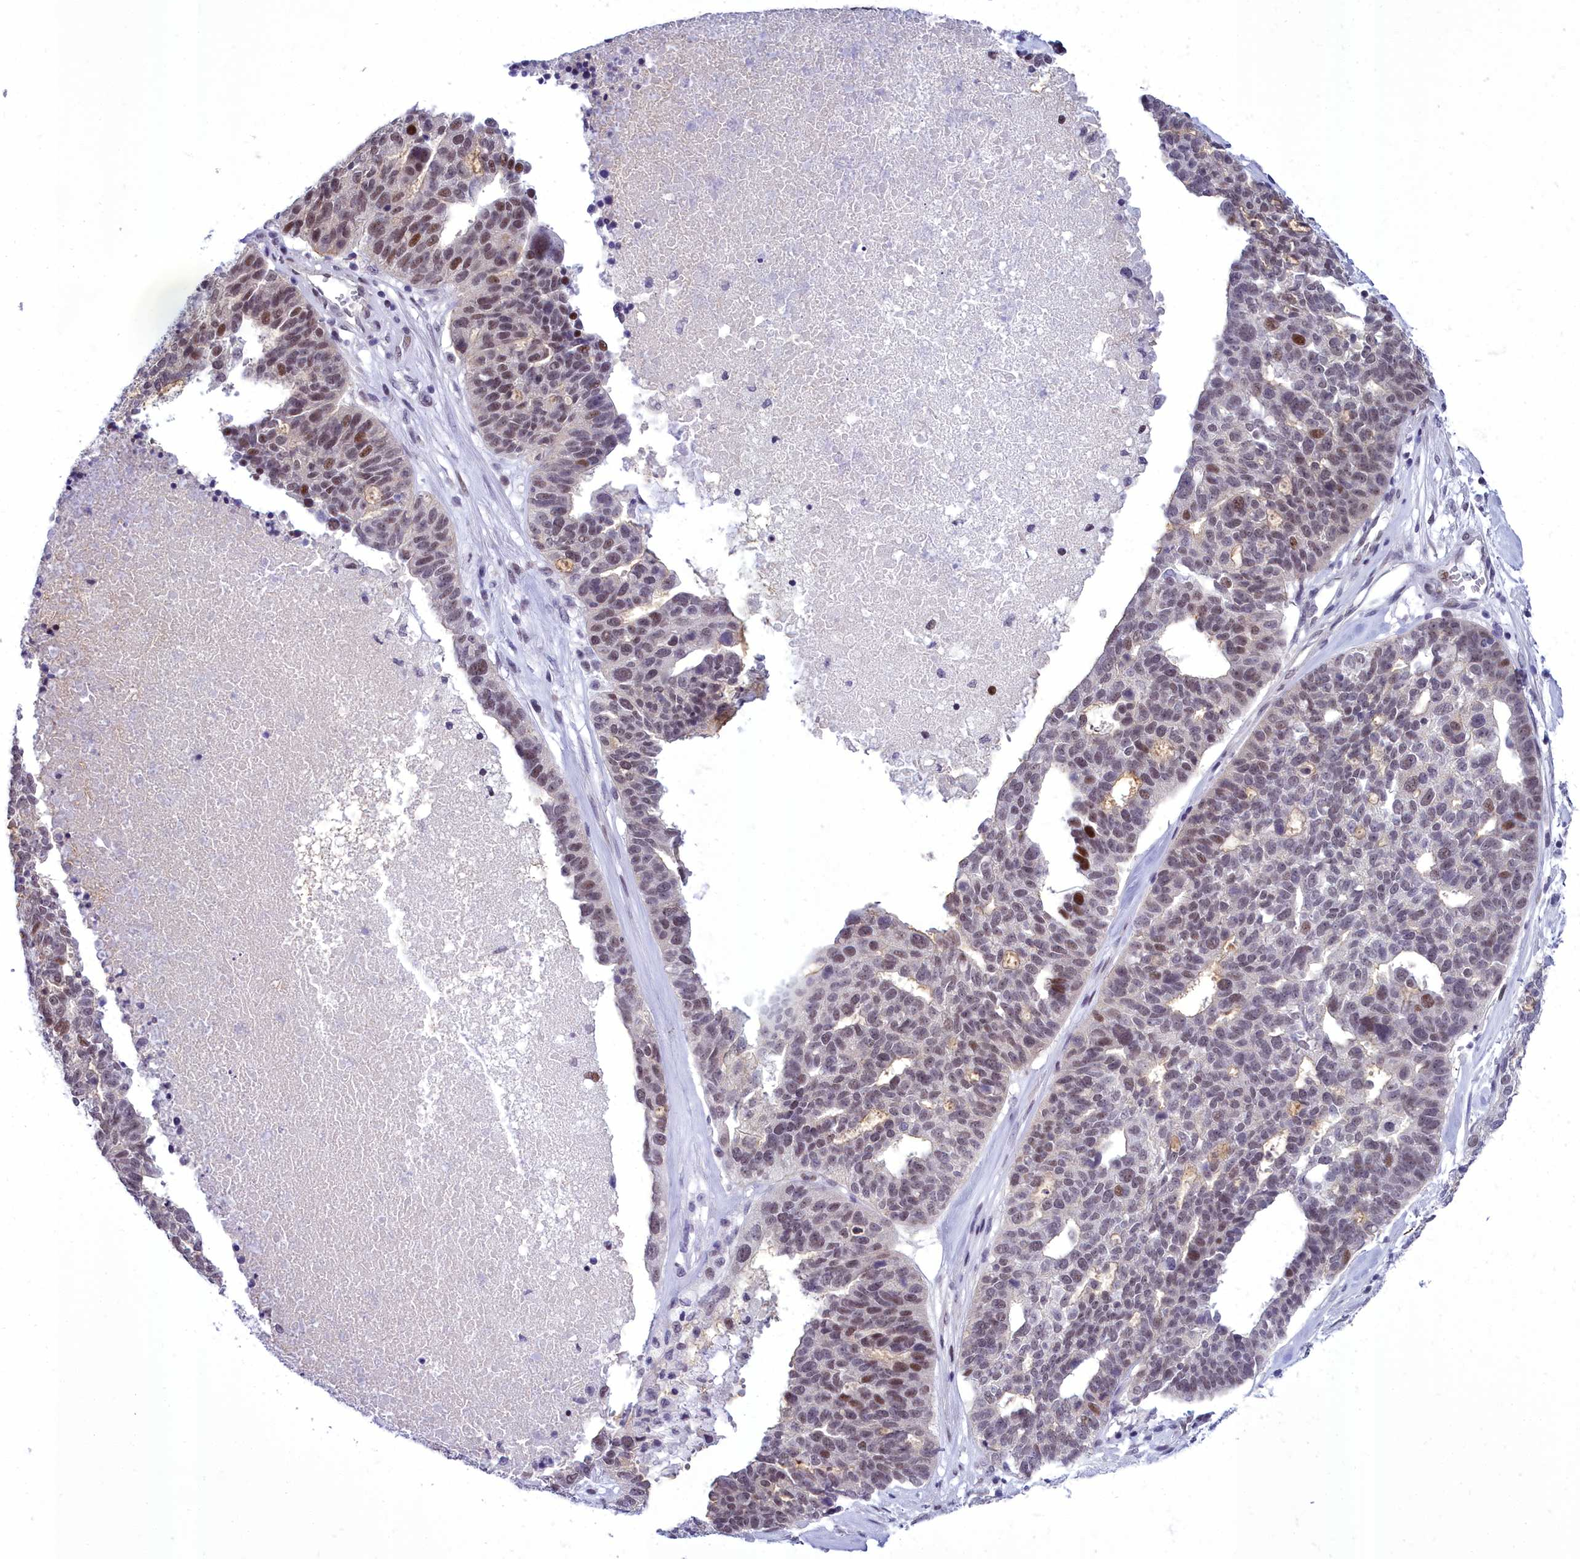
{"staining": {"intensity": "moderate", "quantity": "<25%", "location": "cytoplasmic/membranous,nuclear"}, "tissue": "ovarian cancer", "cell_type": "Tumor cells", "image_type": "cancer", "snomed": [{"axis": "morphology", "description": "Cystadenocarcinoma, serous, NOS"}, {"axis": "topography", "description": "Ovary"}], "caption": "Moderate cytoplasmic/membranous and nuclear positivity is seen in about <25% of tumor cells in ovarian serous cystadenocarcinoma.", "gene": "CEACAM19", "patient": {"sex": "female", "age": 59}}